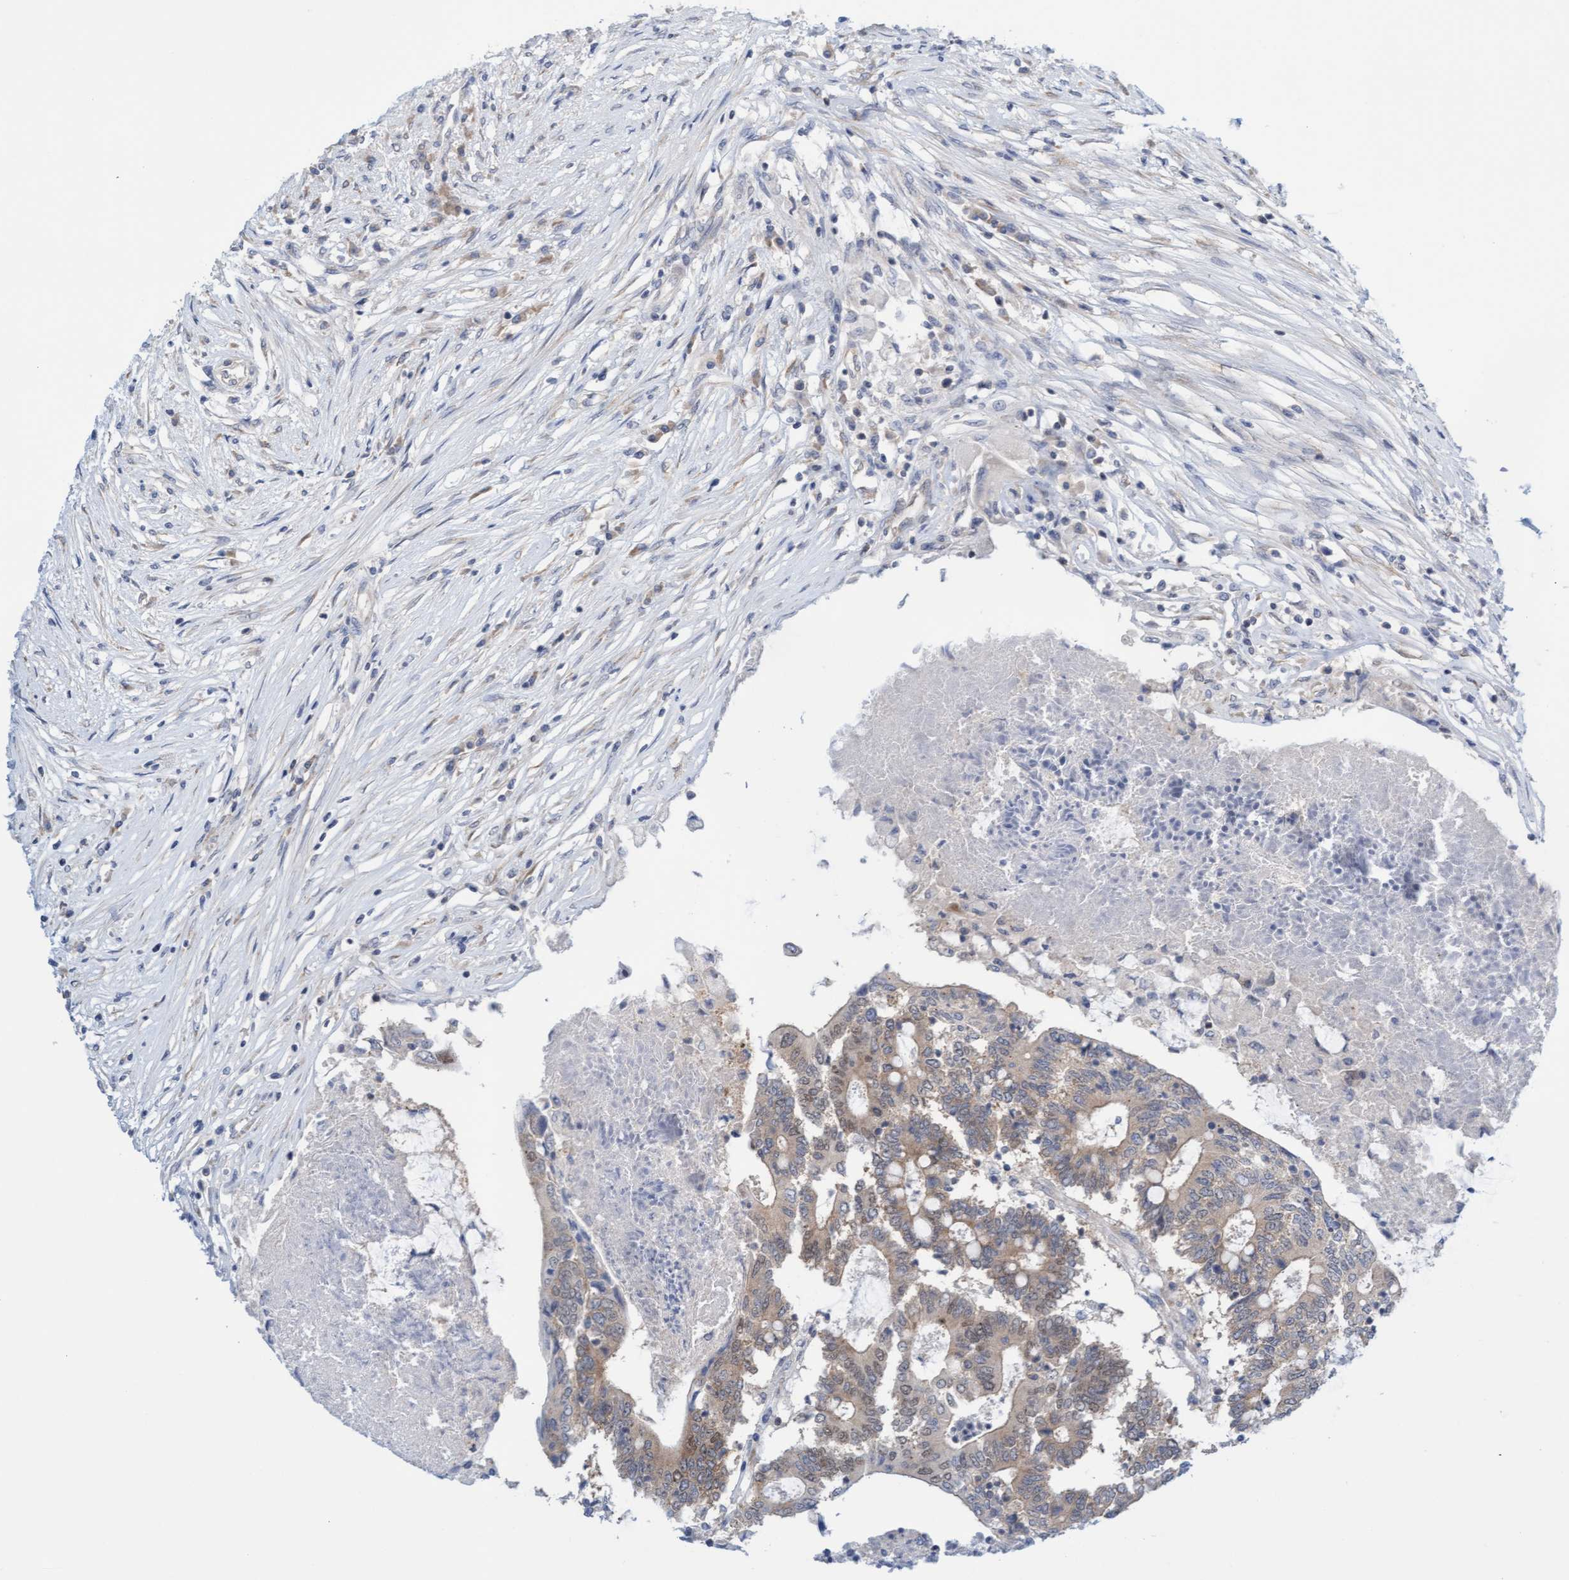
{"staining": {"intensity": "weak", "quantity": ">75%", "location": "cytoplasmic/membranous"}, "tissue": "colorectal cancer", "cell_type": "Tumor cells", "image_type": "cancer", "snomed": [{"axis": "morphology", "description": "Adenocarcinoma, NOS"}, {"axis": "topography", "description": "Rectum"}], "caption": "Immunohistochemistry (IHC) staining of colorectal cancer (adenocarcinoma), which shows low levels of weak cytoplasmic/membranous expression in approximately >75% of tumor cells indicating weak cytoplasmic/membranous protein positivity. The staining was performed using DAB (brown) for protein detection and nuclei were counterstained in hematoxylin (blue).", "gene": "AMZ2", "patient": {"sex": "male", "age": 63}}